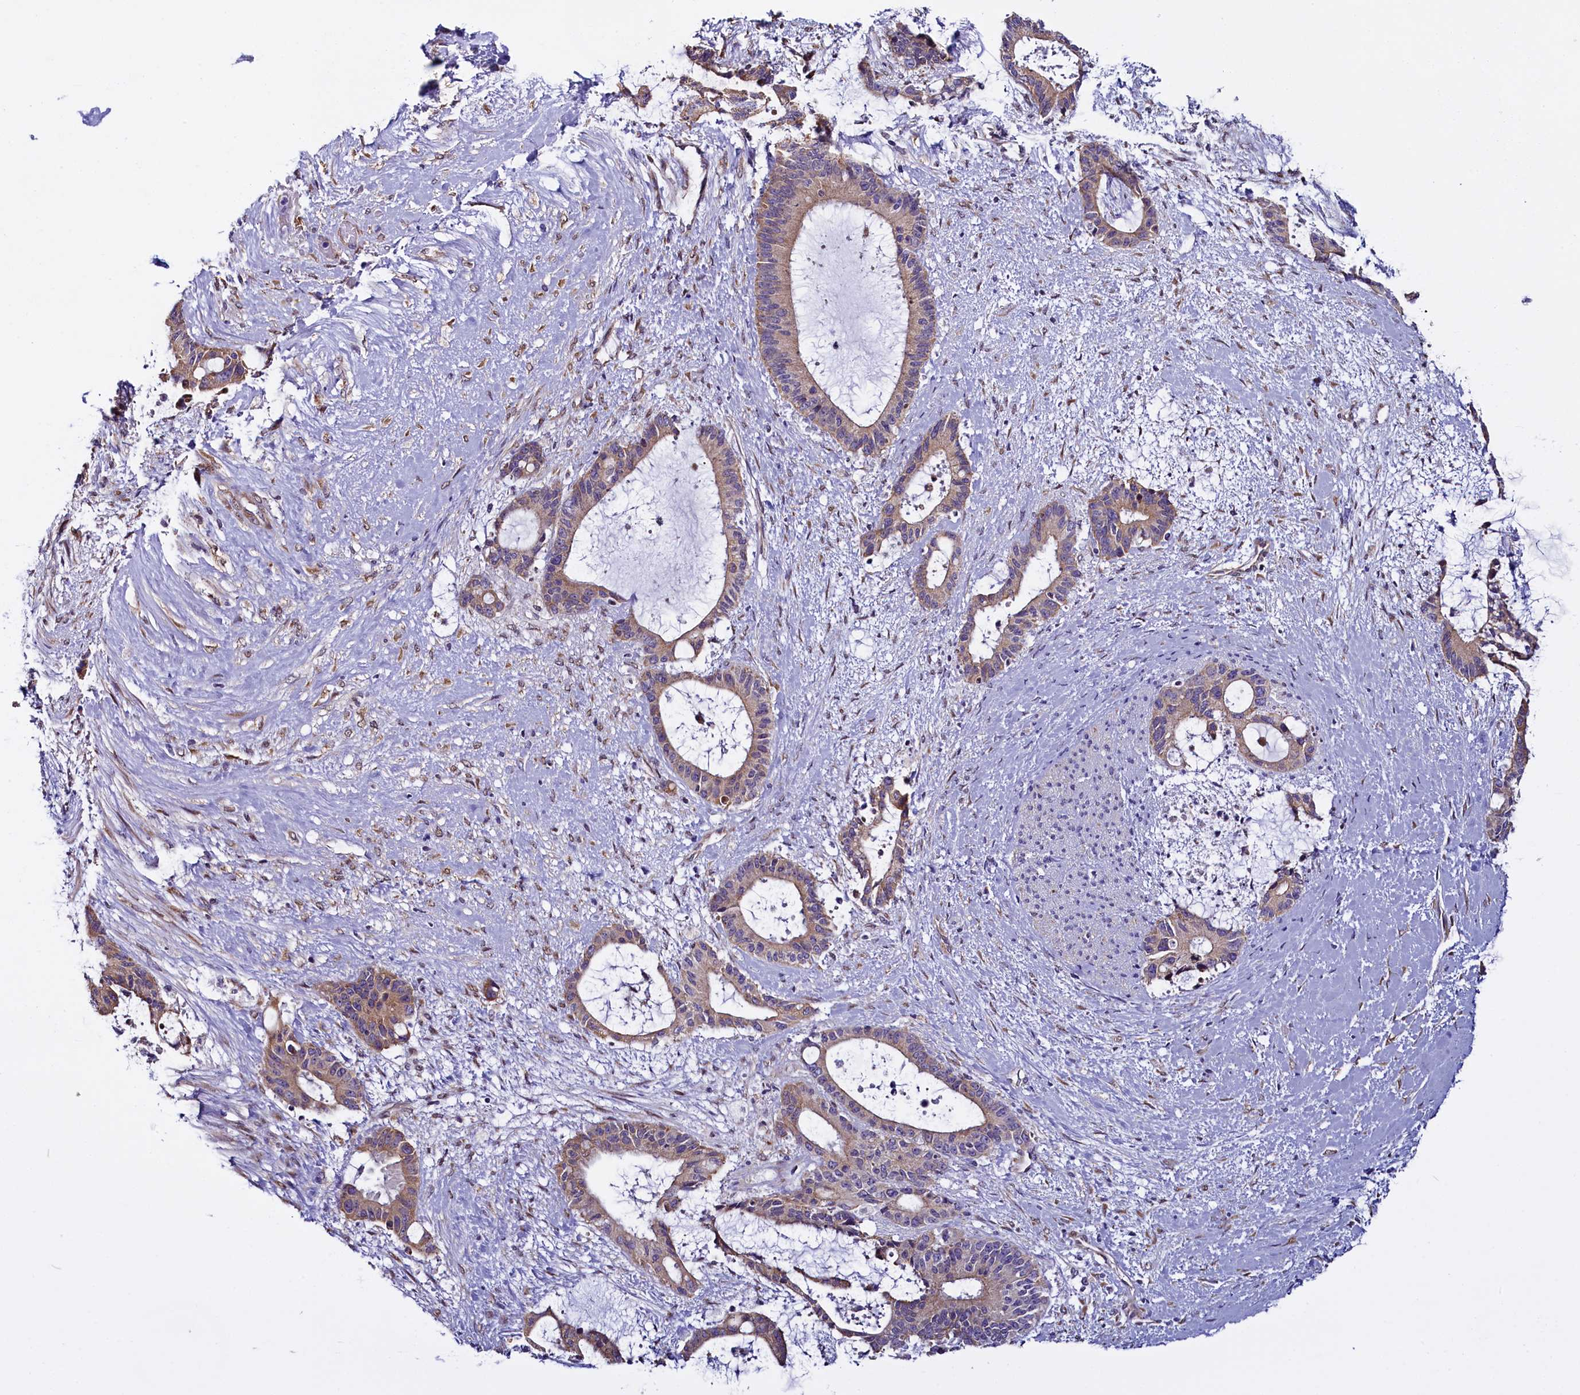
{"staining": {"intensity": "weak", "quantity": ">75%", "location": "cytoplasmic/membranous"}, "tissue": "liver cancer", "cell_type": "Tumor cells", "image_type": "cancer", "snomed": [{"axis": "morphology", "description": "Normal tissue, NOS"}, {"axis": "morphology", "description": "Cholangiocarcinoma"}, {"axis": "topography", "description": "Liver"}, {"axis": "topography", "description": "Peripheral nerve tissue"}], "caption": "This photomicrograph displays immunohistochemistry (IHC) staining of cholangiocarcinoma (liver), with low weak cytoplasmic/membranous expression in about >75% of tumor cells.", "gene": "UACA", "patient": {"sex": "female", "age": 73}}